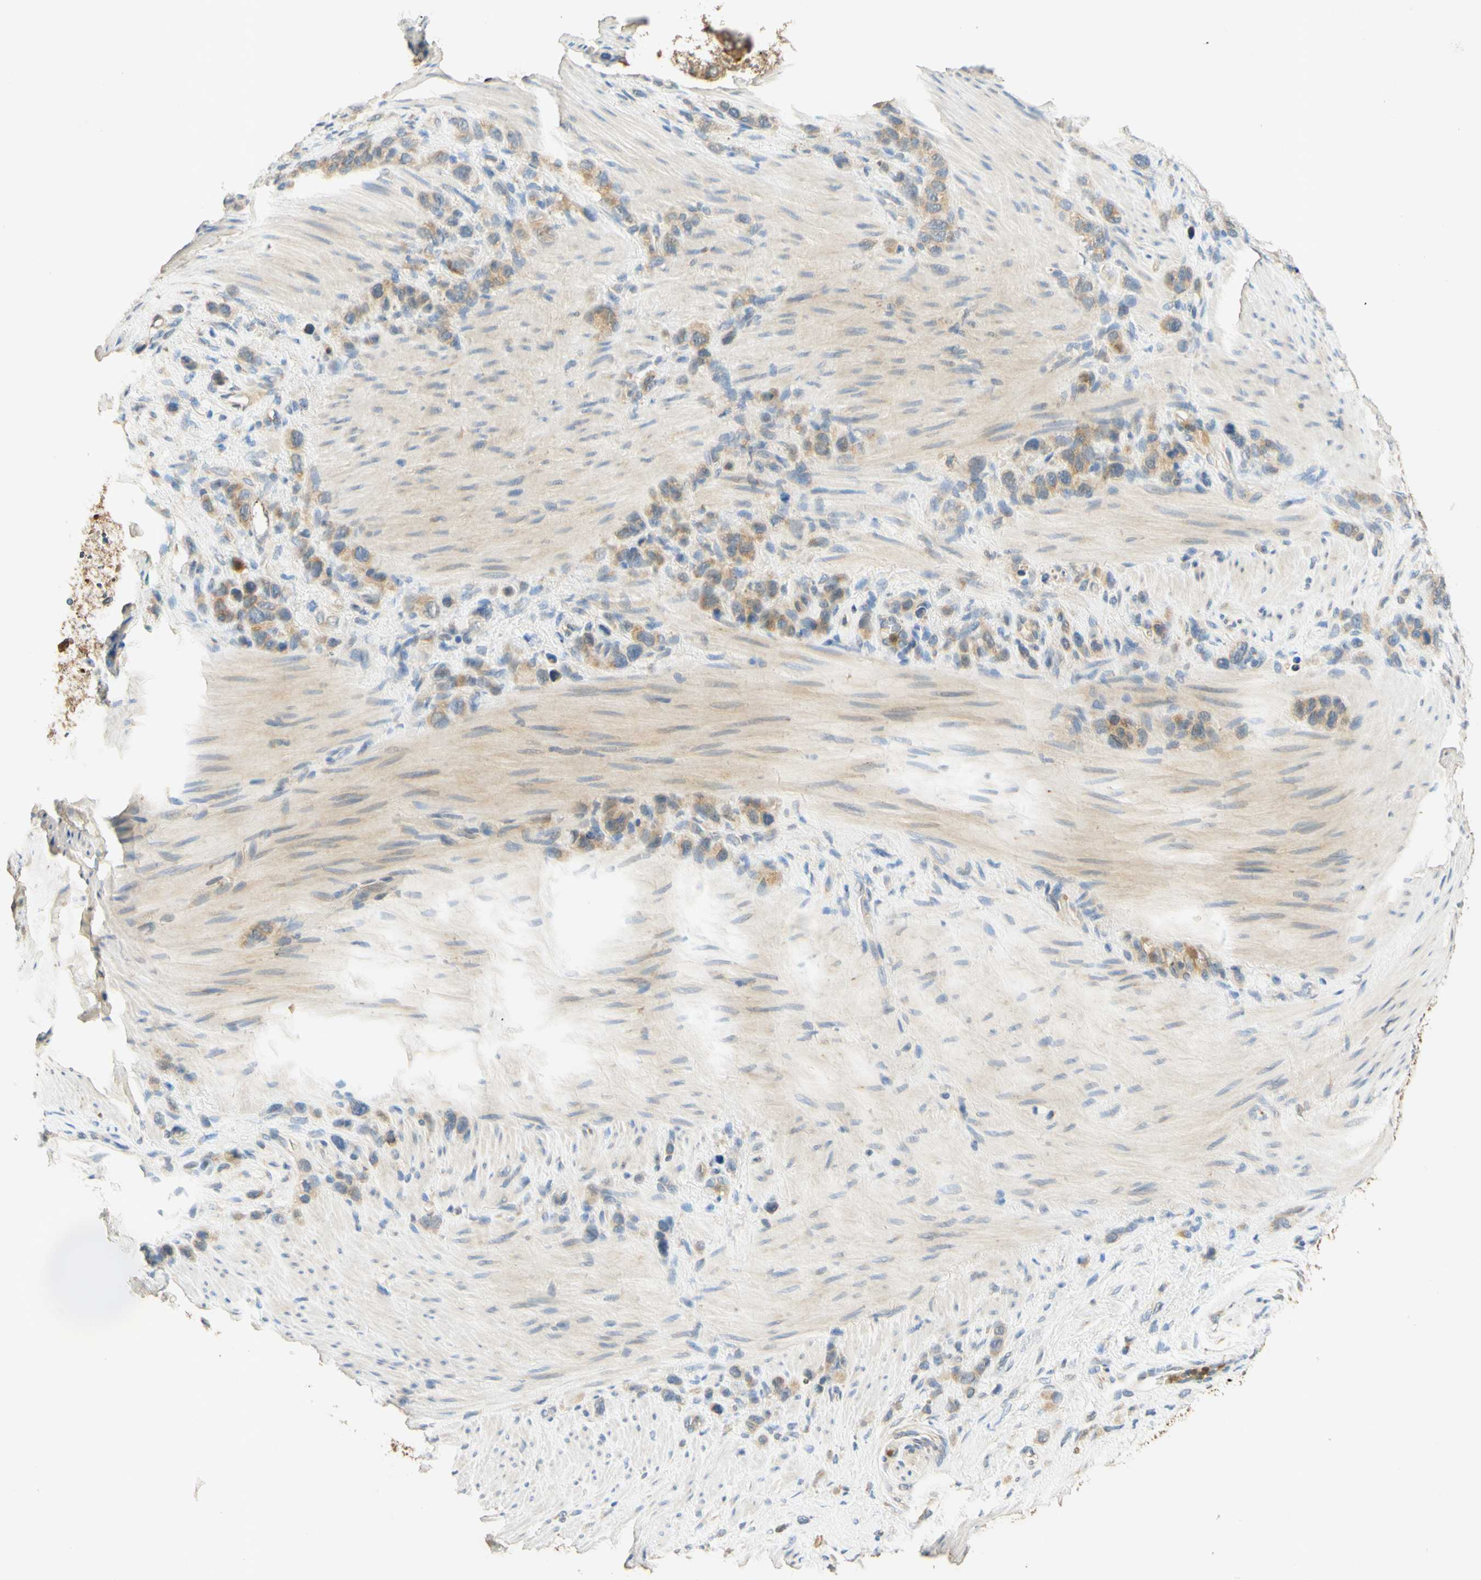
{"staining": {"intensity": "moderate", "quantity": ">75%", "location": "cytoplasmic/membranous"}, "tissue": "stomach cancer", "cell_type": "Tumor cells", "image_type": "cancer", "snomed": [{"axis": "morphology", "description": "Adenocarcinoma, NOS"}, {"axis": "morphology", "description": "Adenocarcinoma, High grade"}, {"axis": "topography", "description": "Stomach, upper"}, {"axis": "topography", "description": "Stomach, lower"}], "caption": "DAB (3,3'-diaminobenzidine) immunohistochemical staining of stomach cancer (adenocarcinoma) exhibits moderate cytoplasmic/membranous protein positivity in about >75% of tumor cells.", "gene": "ENTREP2", "patient": {"sex": "female", "age": 65}}